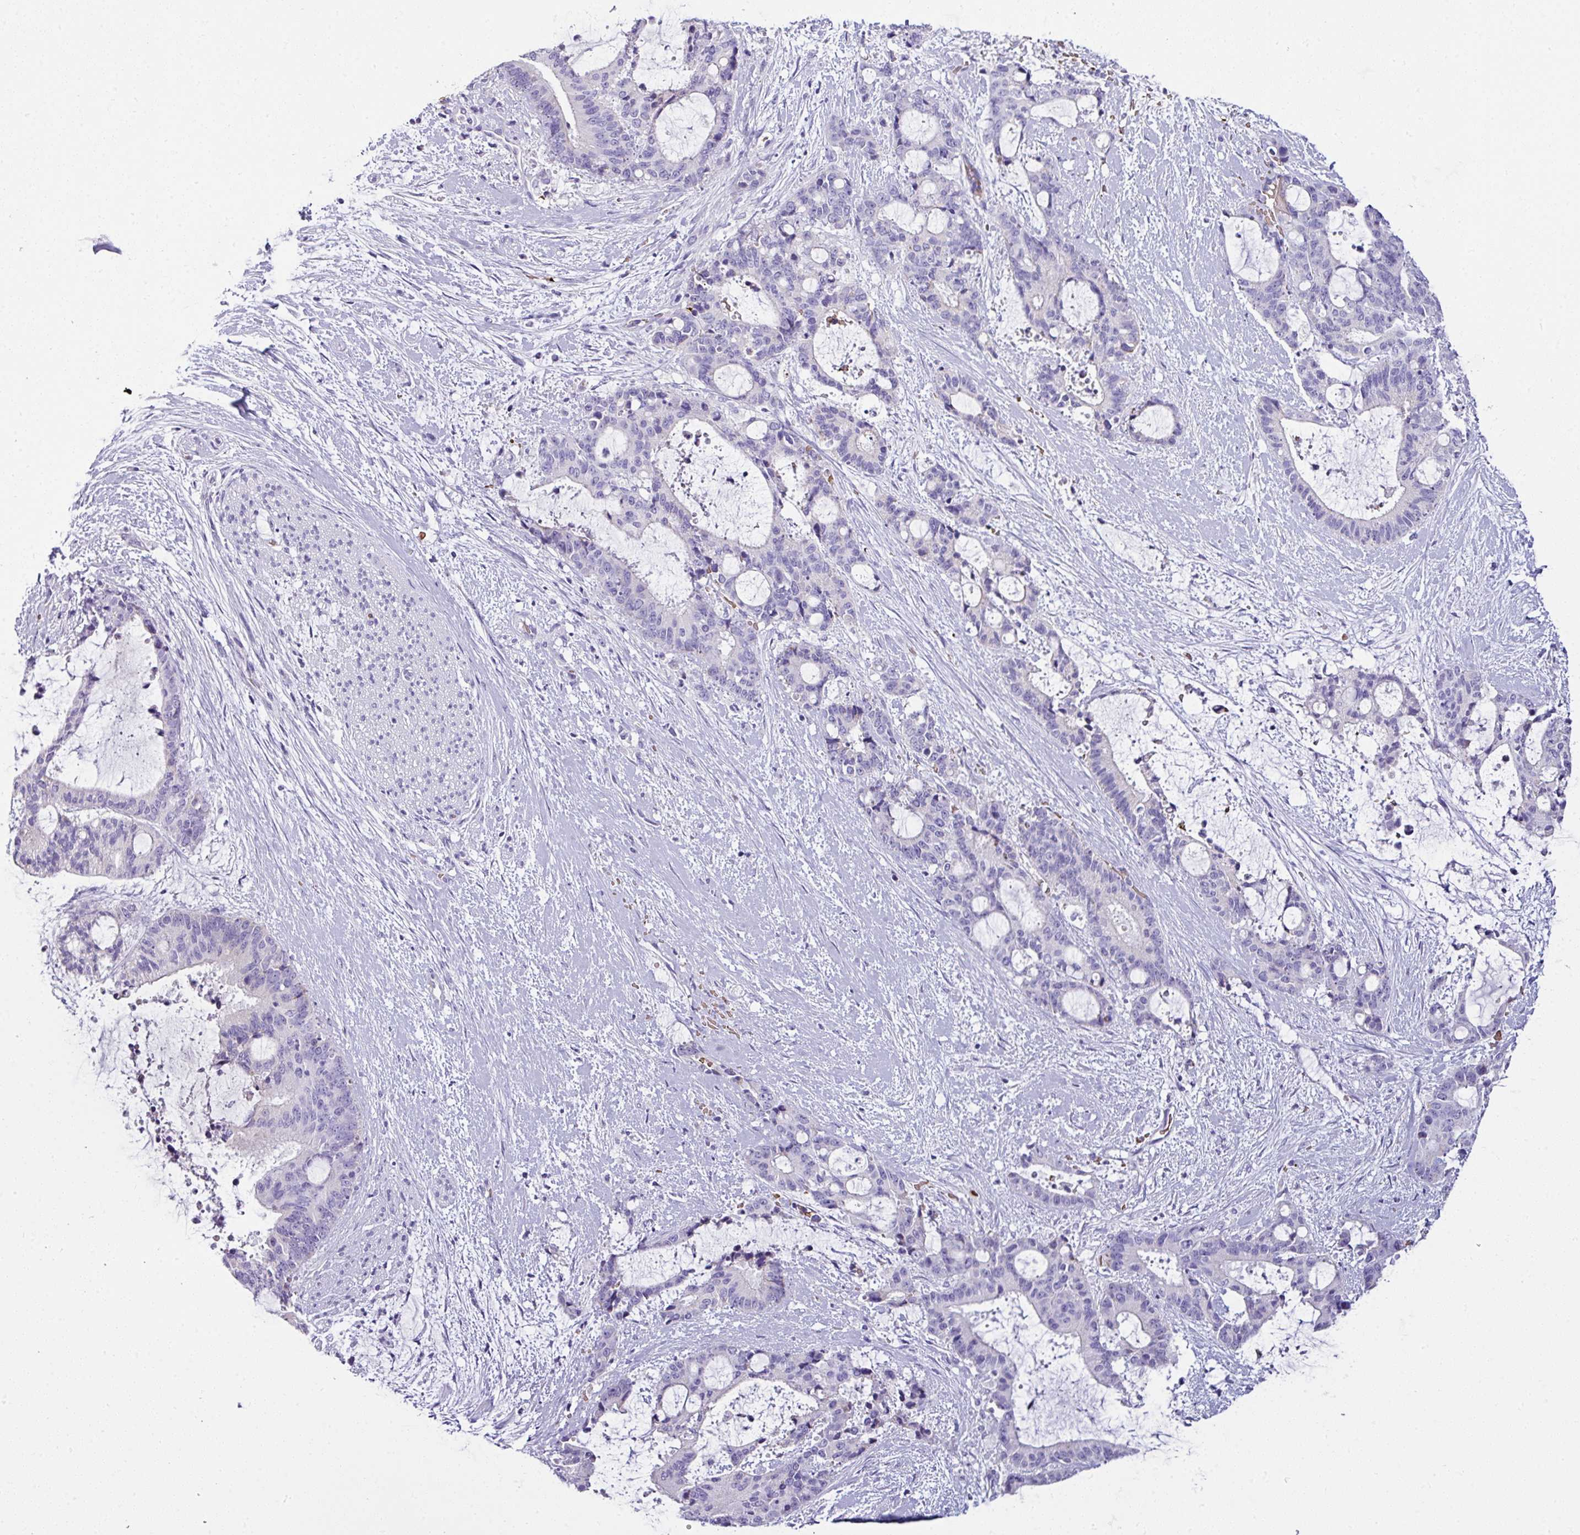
{"staining": {"intensity": "negative", "quantity": "none", "location": "none"}, "tissue": "liver cancer", "cell_type": "Tumor cells", "image_type": "cancer", "snomed": [{"axis": "morphology", "description": "Normal tissue, NOS"}, {"axis": "morphology", "description": "Cholangiocarcinoma"}, {"axis": "topography", "description": "Liver"}, {"axis": "topography", "description": "Peripheral nerve tissue"}], "caption": "Protein analysis of liver cancer shows no significant positivity in tumor cells.", "gene": "NAPSA", "patient": {"sex": "female", "age": 73}}